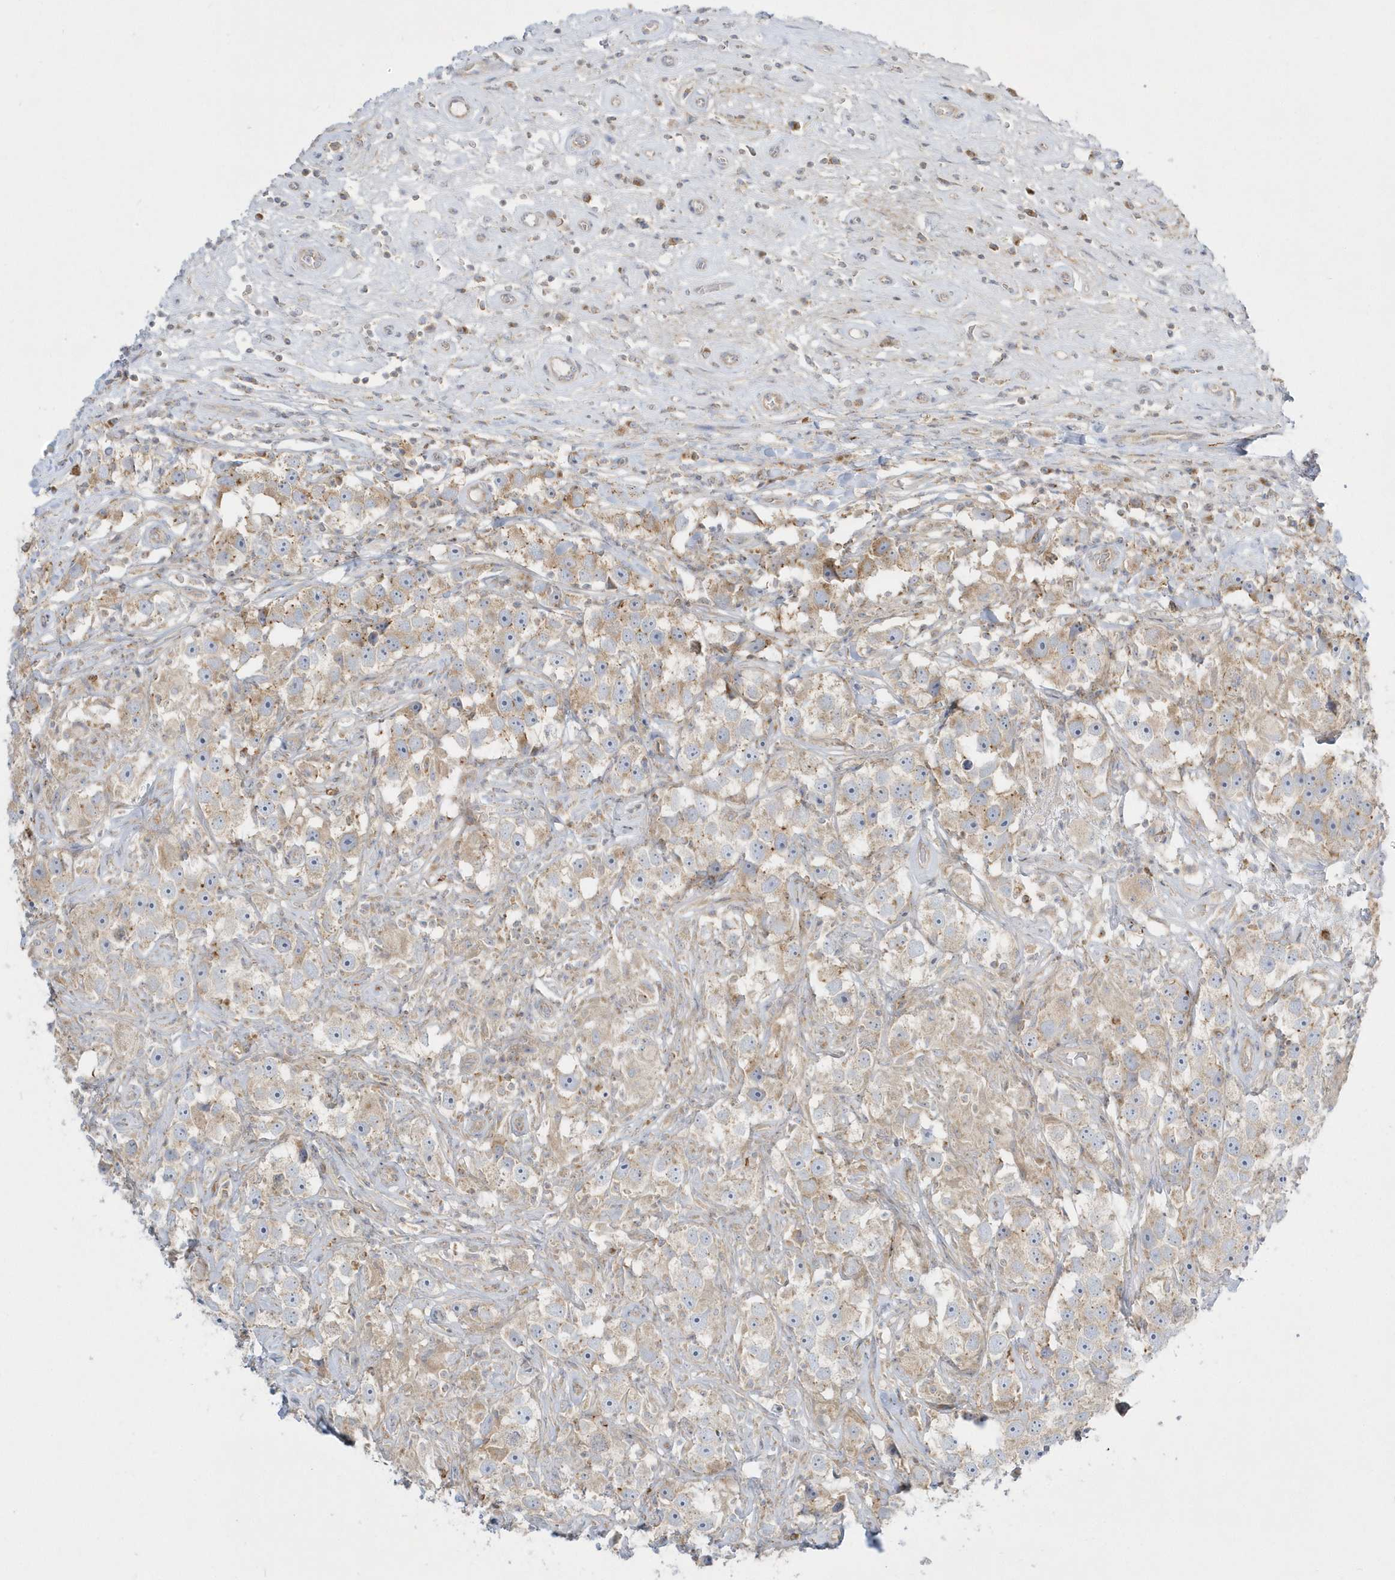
{"staining": {"intensity": "weak", "quantity": ">75%", "location": "cytoplasmic/membranous"}, "tissue": "testis cancer", "cell_type": "Tumor cells", "image_type": "cancer", "snomed": [{"axis": "morphology", "description": "Seminoma, NOS"}, {"axis": "topography", "description": "Testis"}], "caption": "DAB (3,3'-diaminobenzidine) immunohistochemical staining of testis cancer (seminoma) displays weak cytoplasmic/membranous protein expression in about >75% of tumor cells.", "gene": "DNAJC18", "patient": {"sex": "male", "age": 49}}